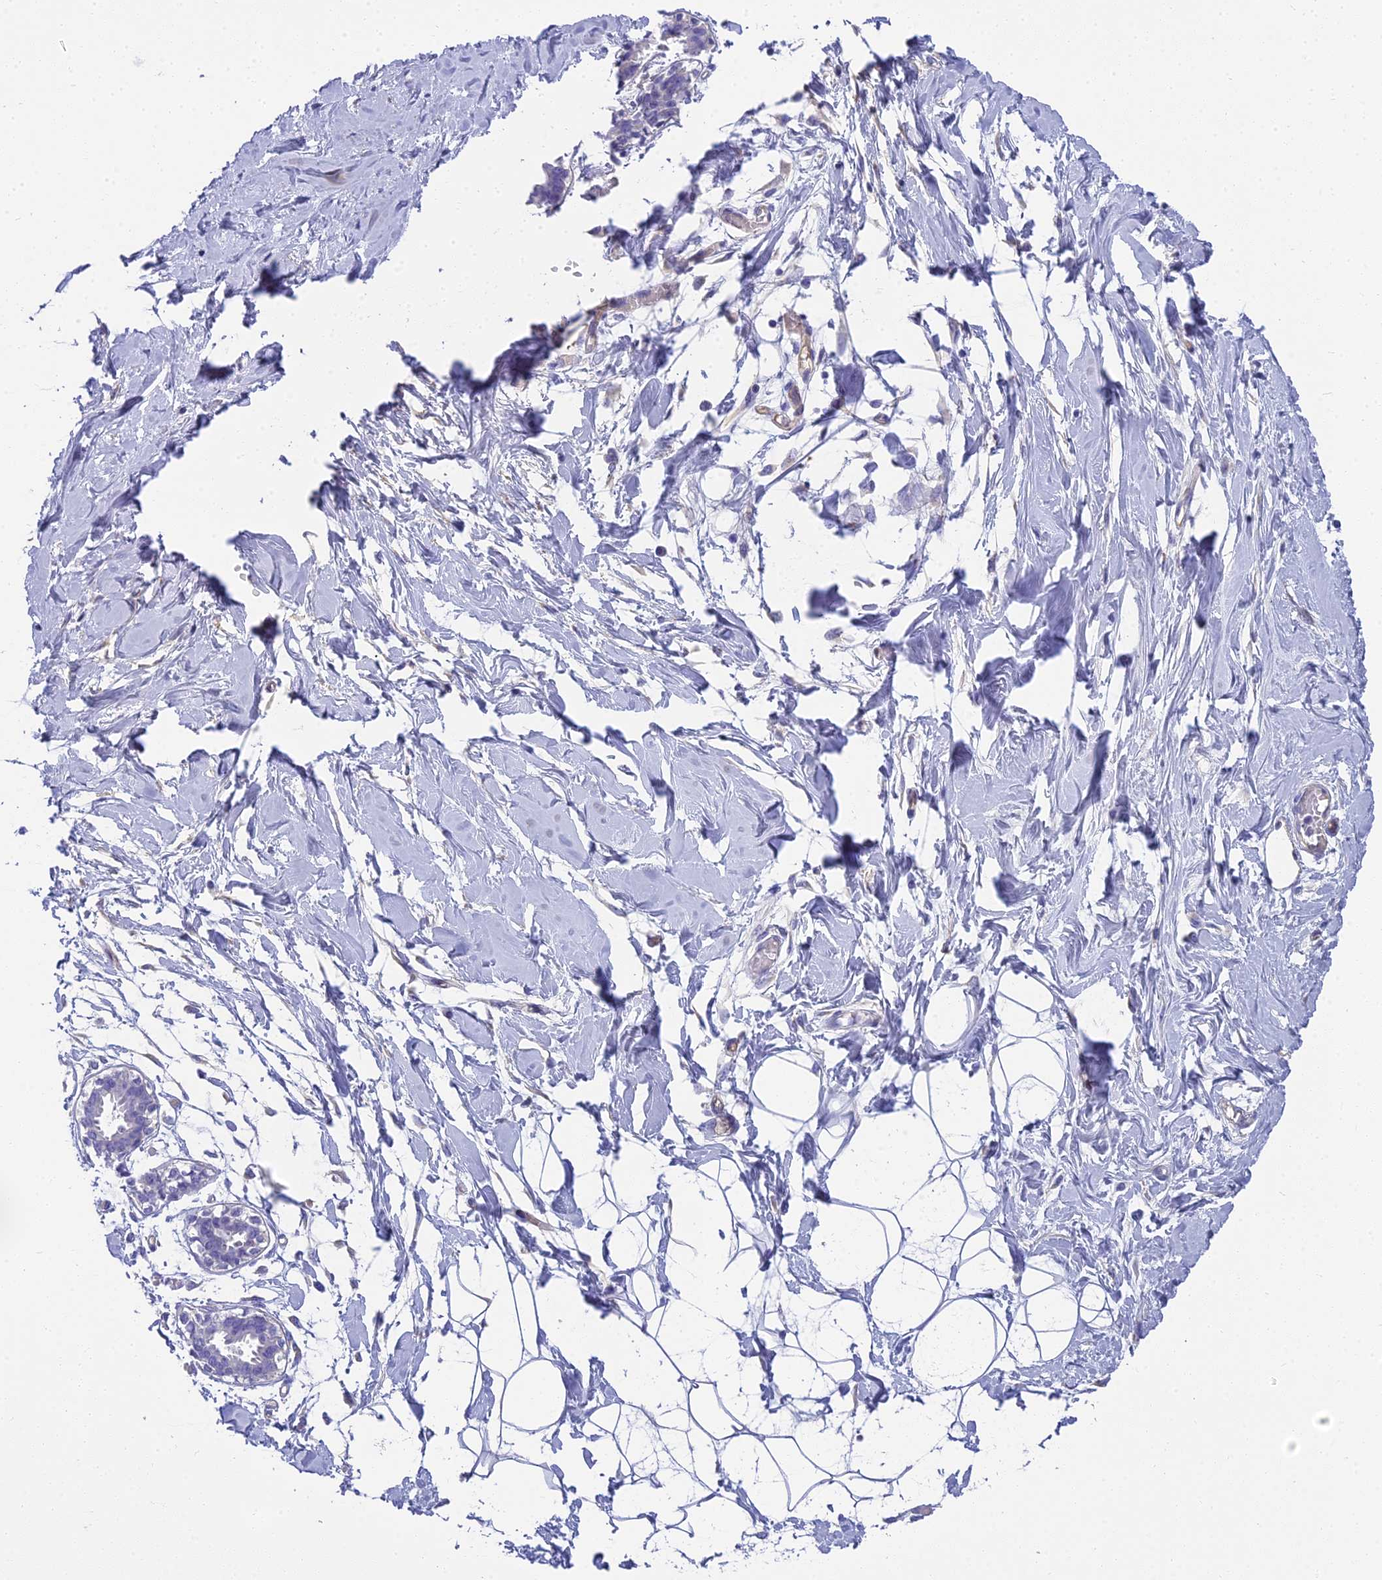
{"staining": {"intensity": "negative", "quantity": "none", "location": "none"}, "tissue": "breast", "cell_type": "Adipocytes", "image_type": "normal", "snomed": [{"axis": "morphology", "description": "Normal tissue, NOS"}, {"axis": "topography", "description": "Breast"}], "caption": "Immunohistochemistry (IHC) of normal breast displays no expression in adipocytes. (DAB immunohistochemistry (IHC) with hematoxylin counter stain).", "gene": "NINJ1", "patient": {"sex": "female", "age": 27}}